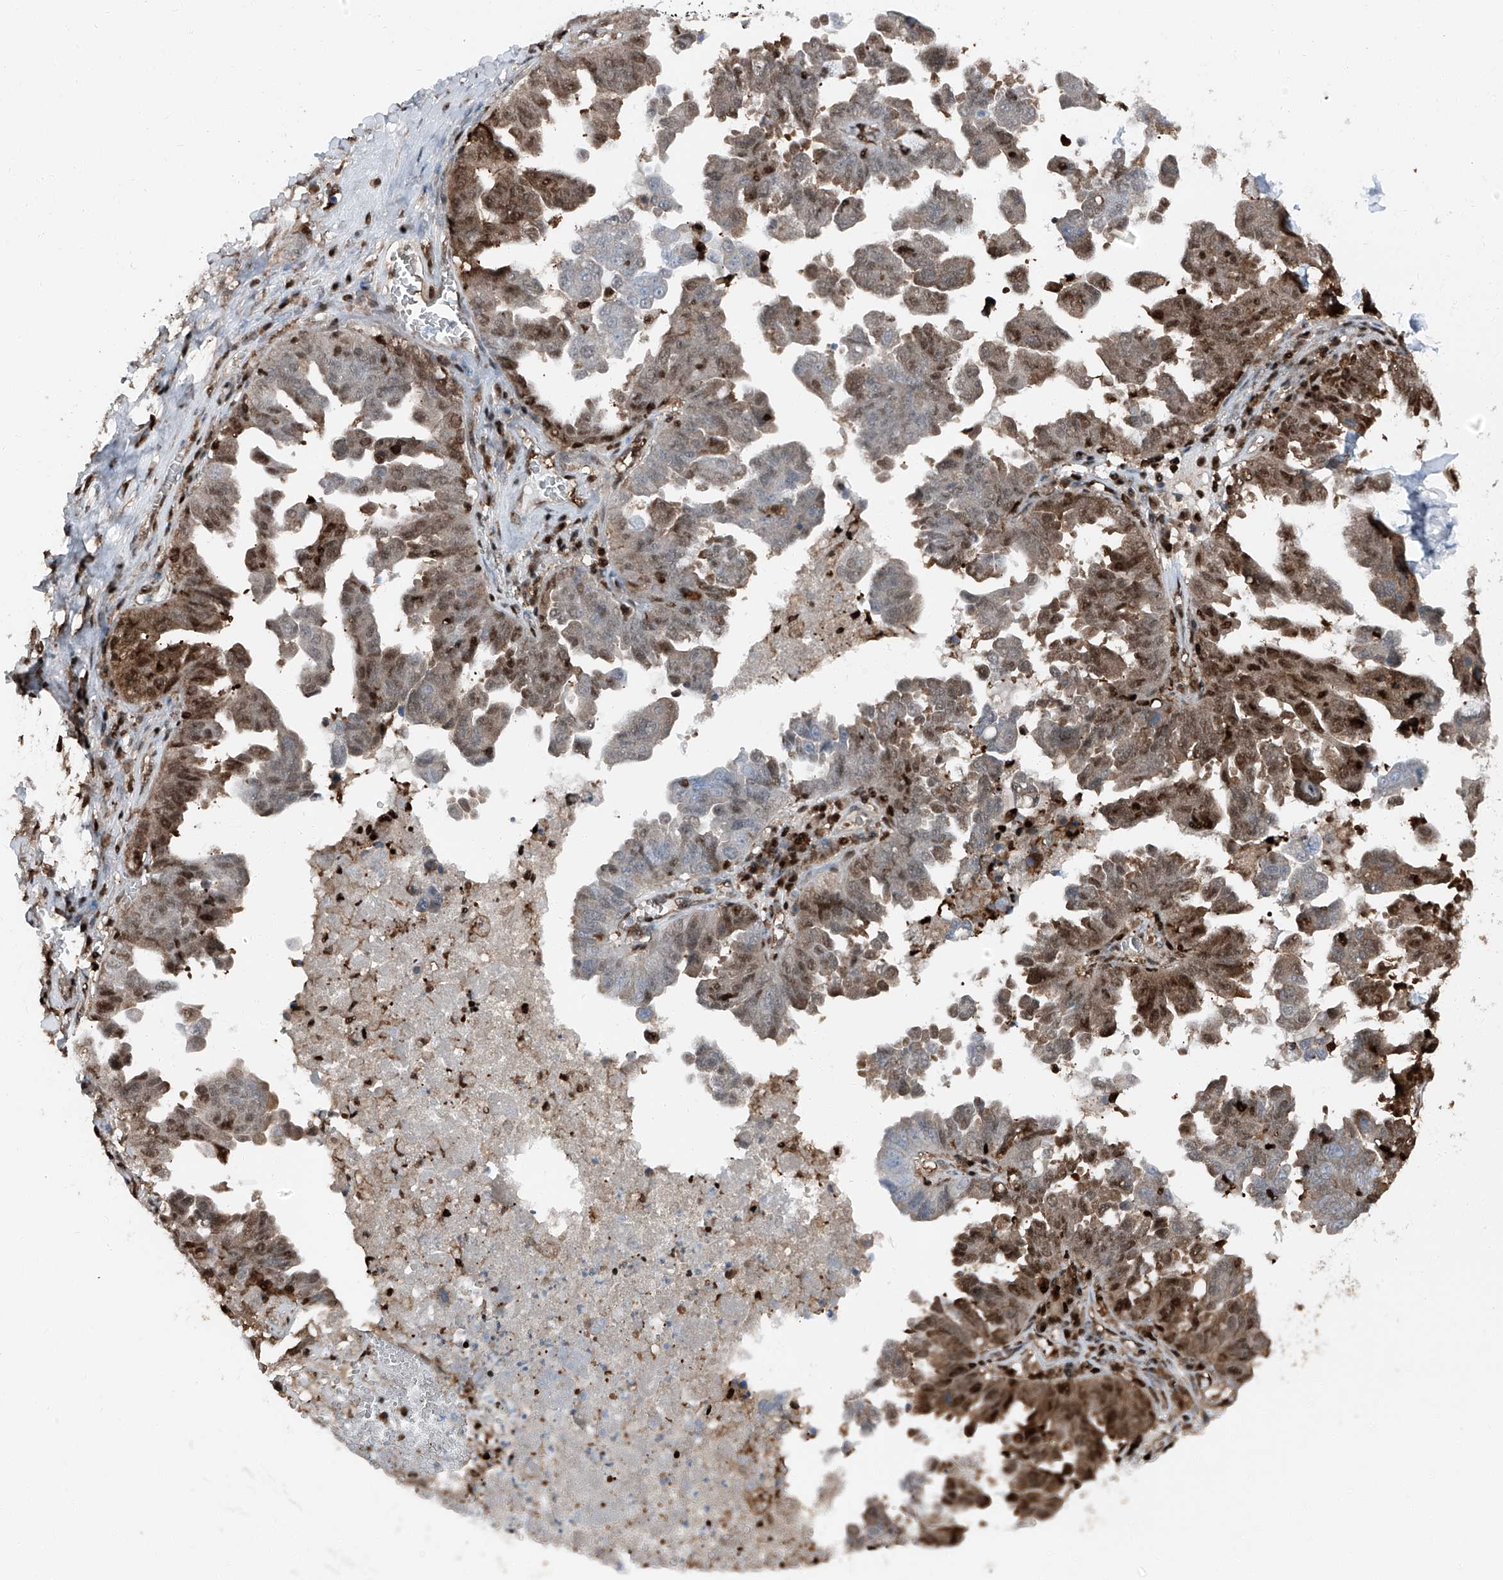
{"staining": {"intensity": "moderate", "quantity": ">75%", "location": "nuclear"}, "tissue": "ovarian cancer", "cell_type": "Tumor cells", "image_type": "cancer", "snomed": [{"axis": "morphology", "description": "Carcinoma, endometroid"}, {"axis": "topography", "description": "Ovary"}], "caption": "Immunohistochemical staining of ovarian endometroid carcinoma displays medium levels of moderate nuclear protein positivity in about >75% of tumor cells.", "gene": "PSMB10", "patient": {"sex": "female", "age": 62}}